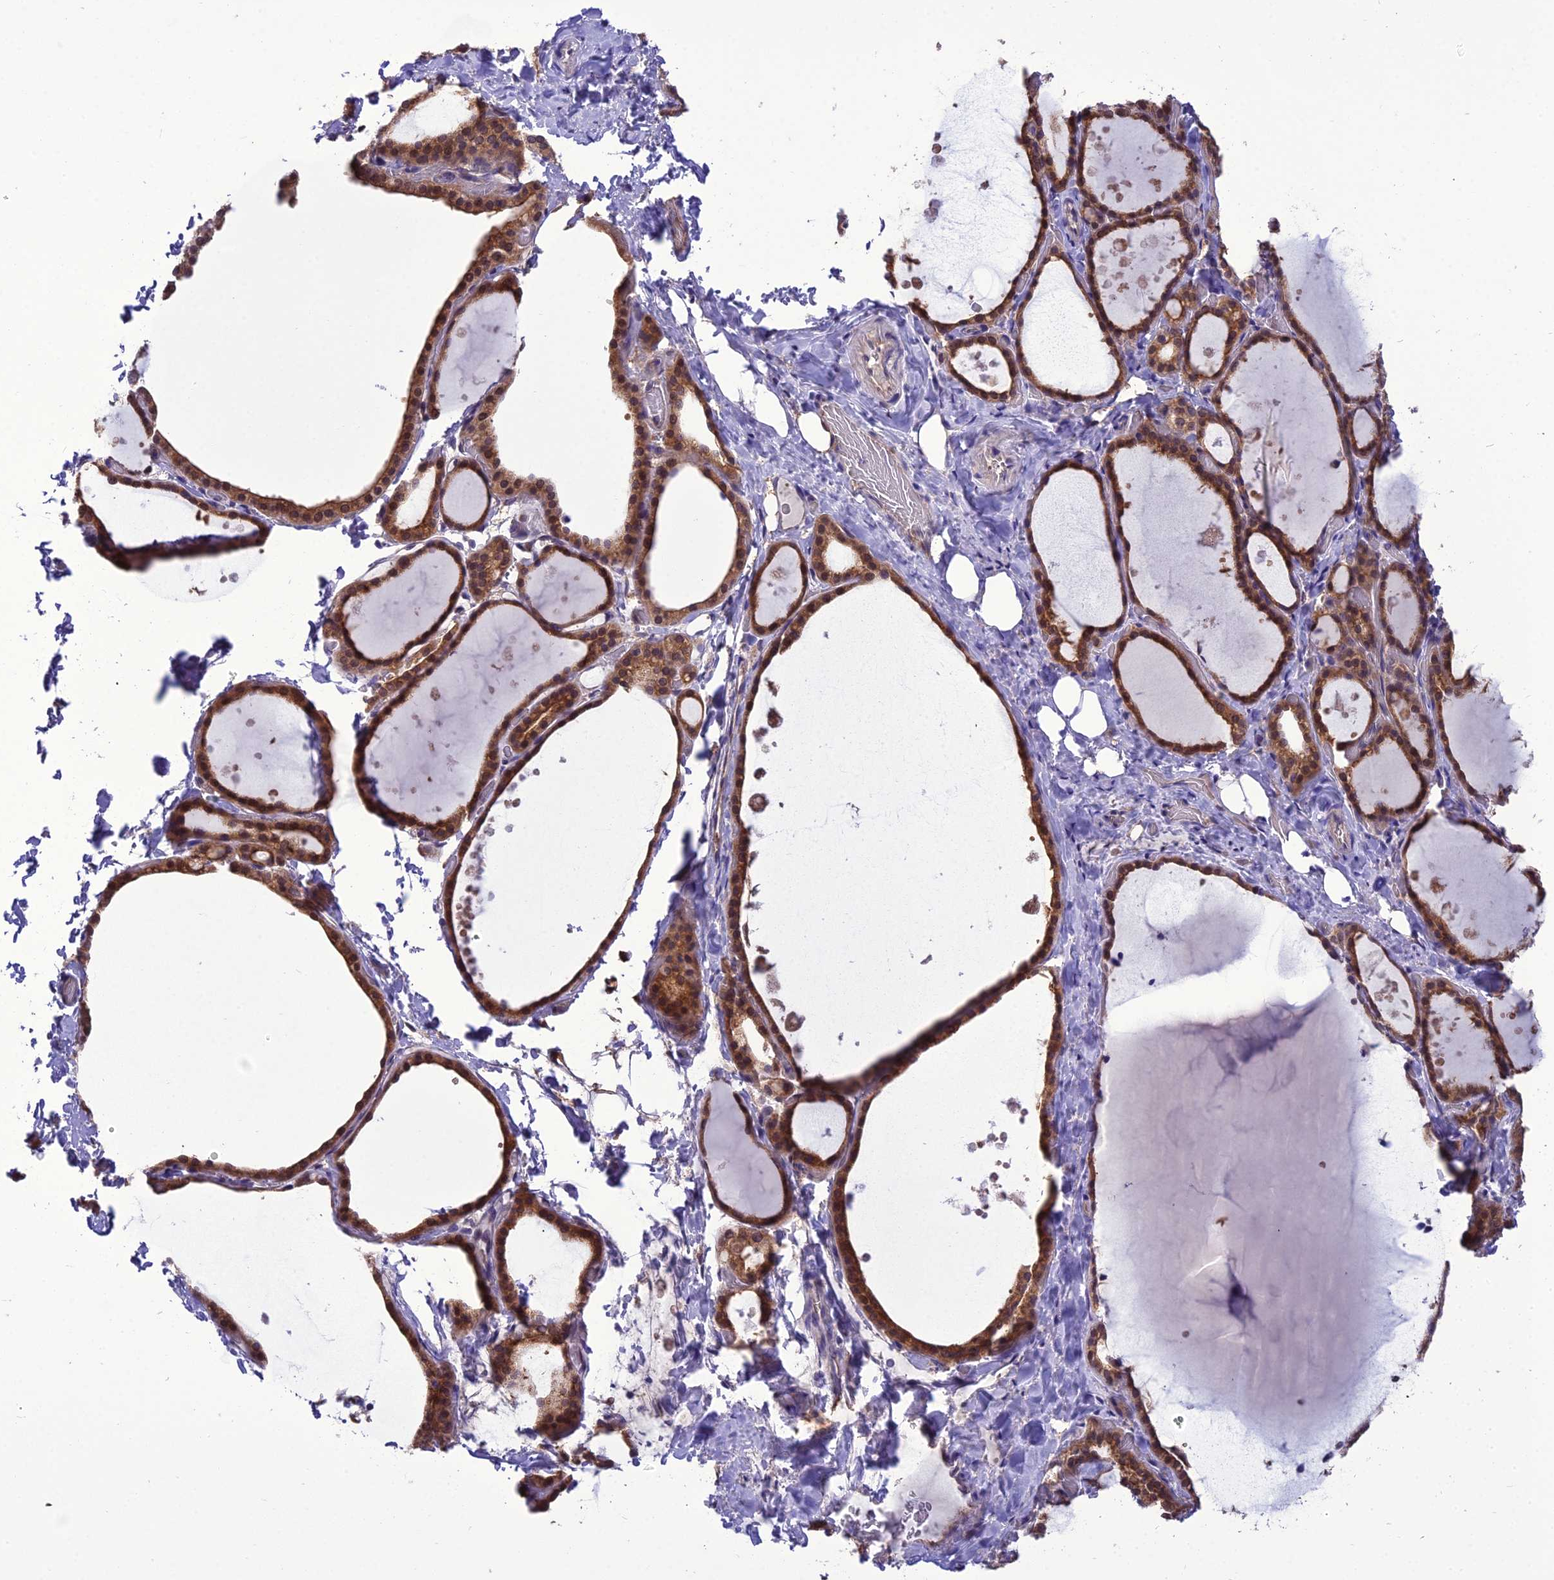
{"staining": {"intensity": "moderate", "quantity": ">75%", "location": "cytoplasmic/membranous,nuclear"}, "tissue": "thyroid gland", "cell_type": "Glandular cells", "image_type": "normal", "snomed": [{"axis": "morphology", "description": "Normal tissue, NOS"}, {"axis": "topography", "description": "Thyroid gland"}], "caption": "Thyroid gland stained with IHC reveals moderate cytoplasmic/membranous,nuclear positivity in approximately >75% of glandular cells.", "gene": "BORCS6", "patient": {"sex": "female", "age": 44}}